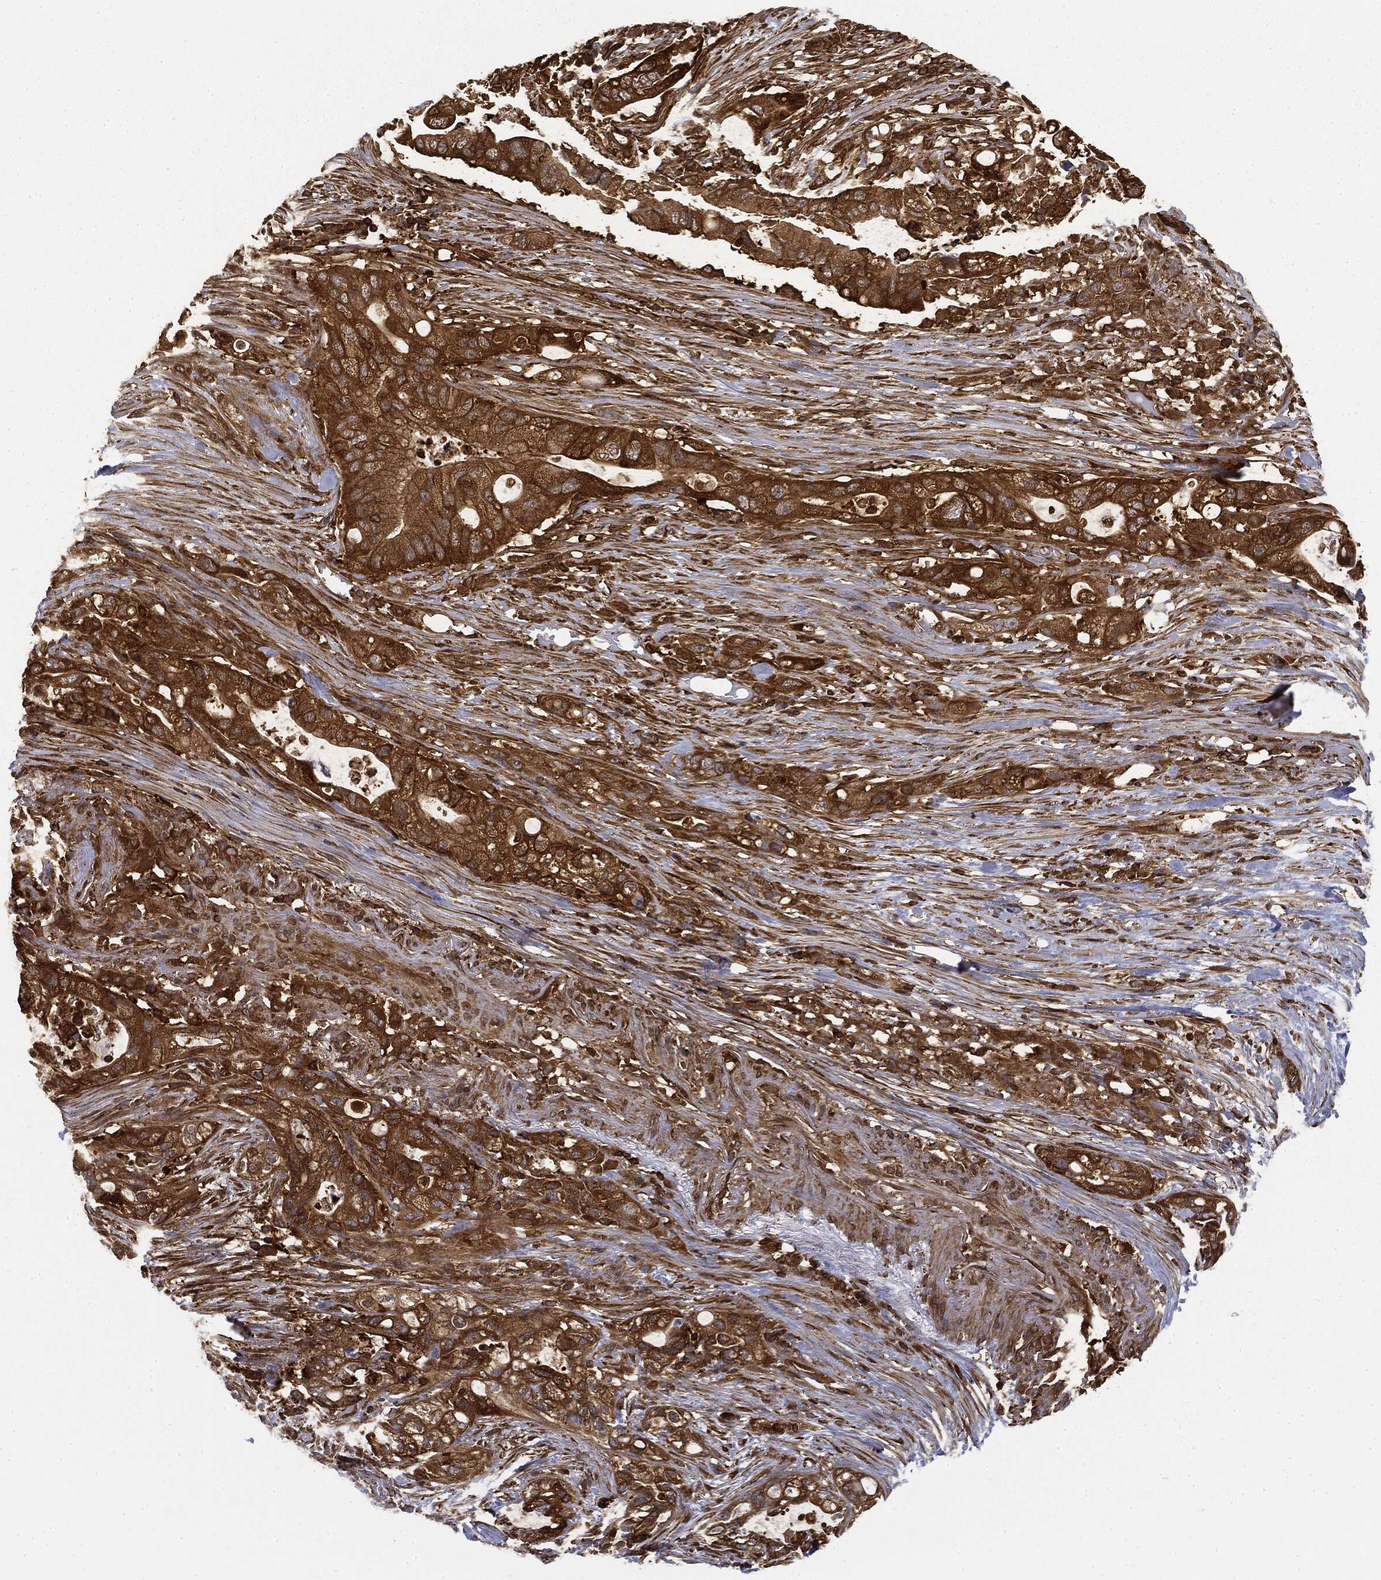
{"staining": {"intensity": "strong", "quantity": ">75%", "location": "cytoplasmic/membranous"}, "tissue": "pancreatic cancer", "cell_type": "Tumor cells", "image_type": "cancer", "snomed": [{"axis": "morphology", "description": "Adenocarcinoma, NOS"}, {"axis": "topography", "description": "Pancreas"}], "caption": "Protein analysis of pancreatic adenocarcinoma tissue demonstrates strong cytoplasmic/membranous positivity in about >75% of tumor cells.", "gene": "WDR1", "patient": {"sex": "female", "age": 72}}